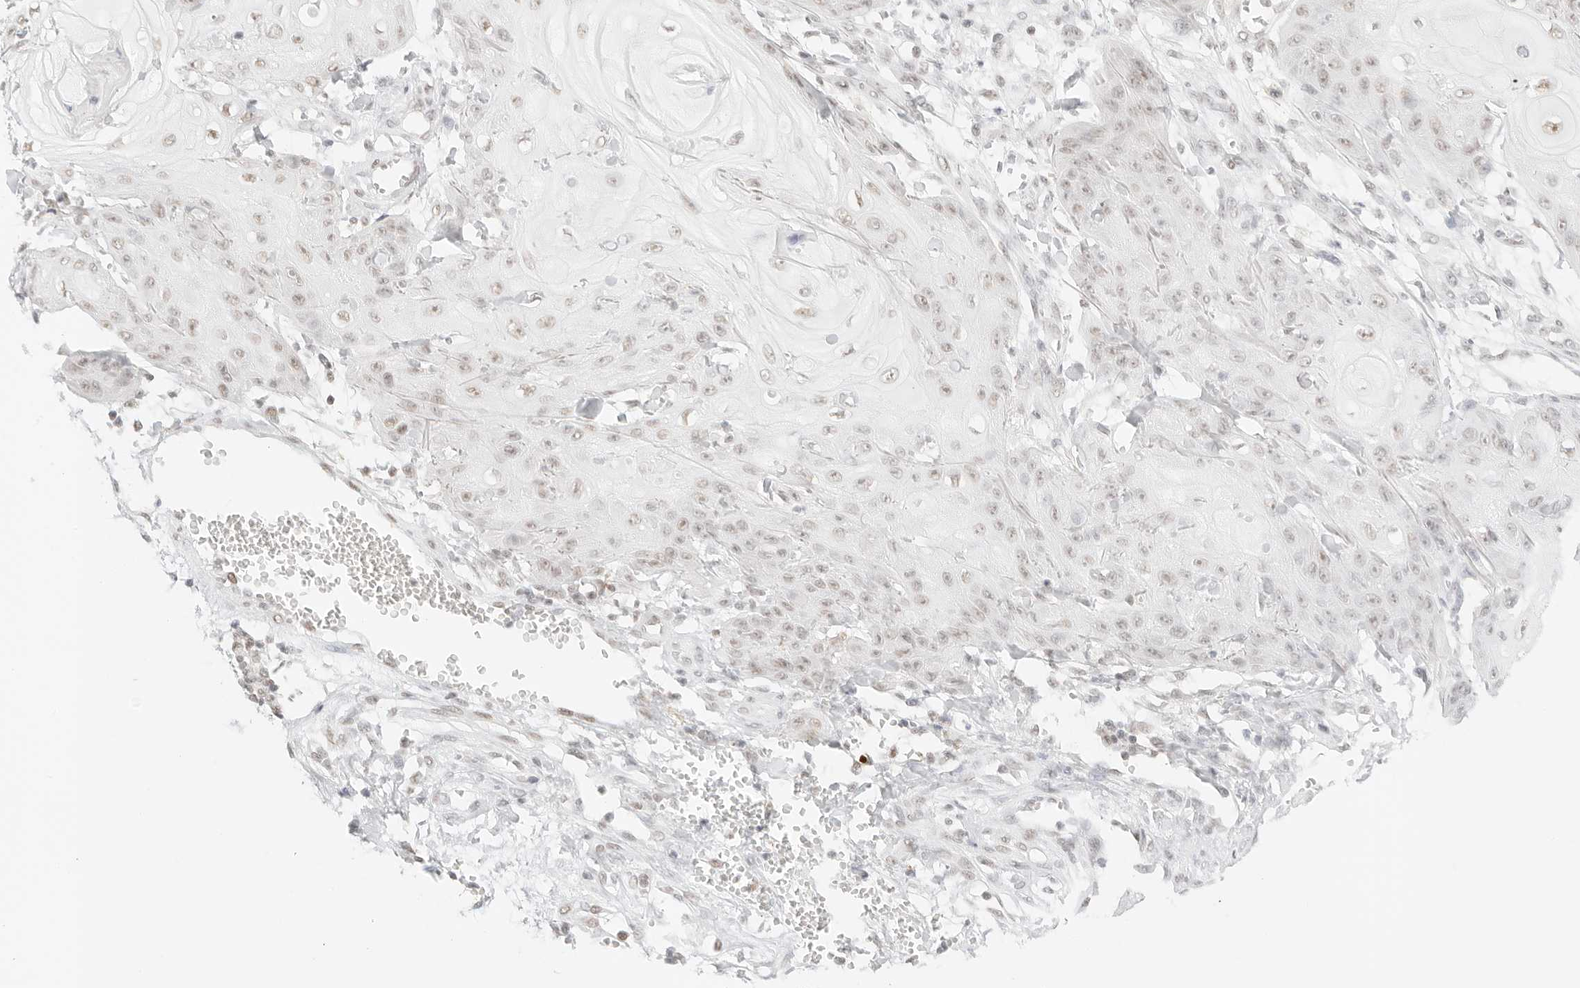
{"staining": {"intensity": "weak", "quantity": "25%-75%", "location": "nuclear"}, "tissue": "skin cancer", "cell_type": "Tumor cells", "image_type": "cancer", "snomed": [{"axis": "morphology", "description": "Squamous cell carcinoma, NOS"}, {"axis": "topography", "description": "Skin"}], "caption": "DAB (3,3'-diaminobenzidine) immunohistochemical staining of human squamous cell carcinoma (skin) reveals weak nuclear protein positivity in about 25%-75% of tumor cells.", "gene": "FBLN5", "patient": {"sex": "male", "age": 74}}